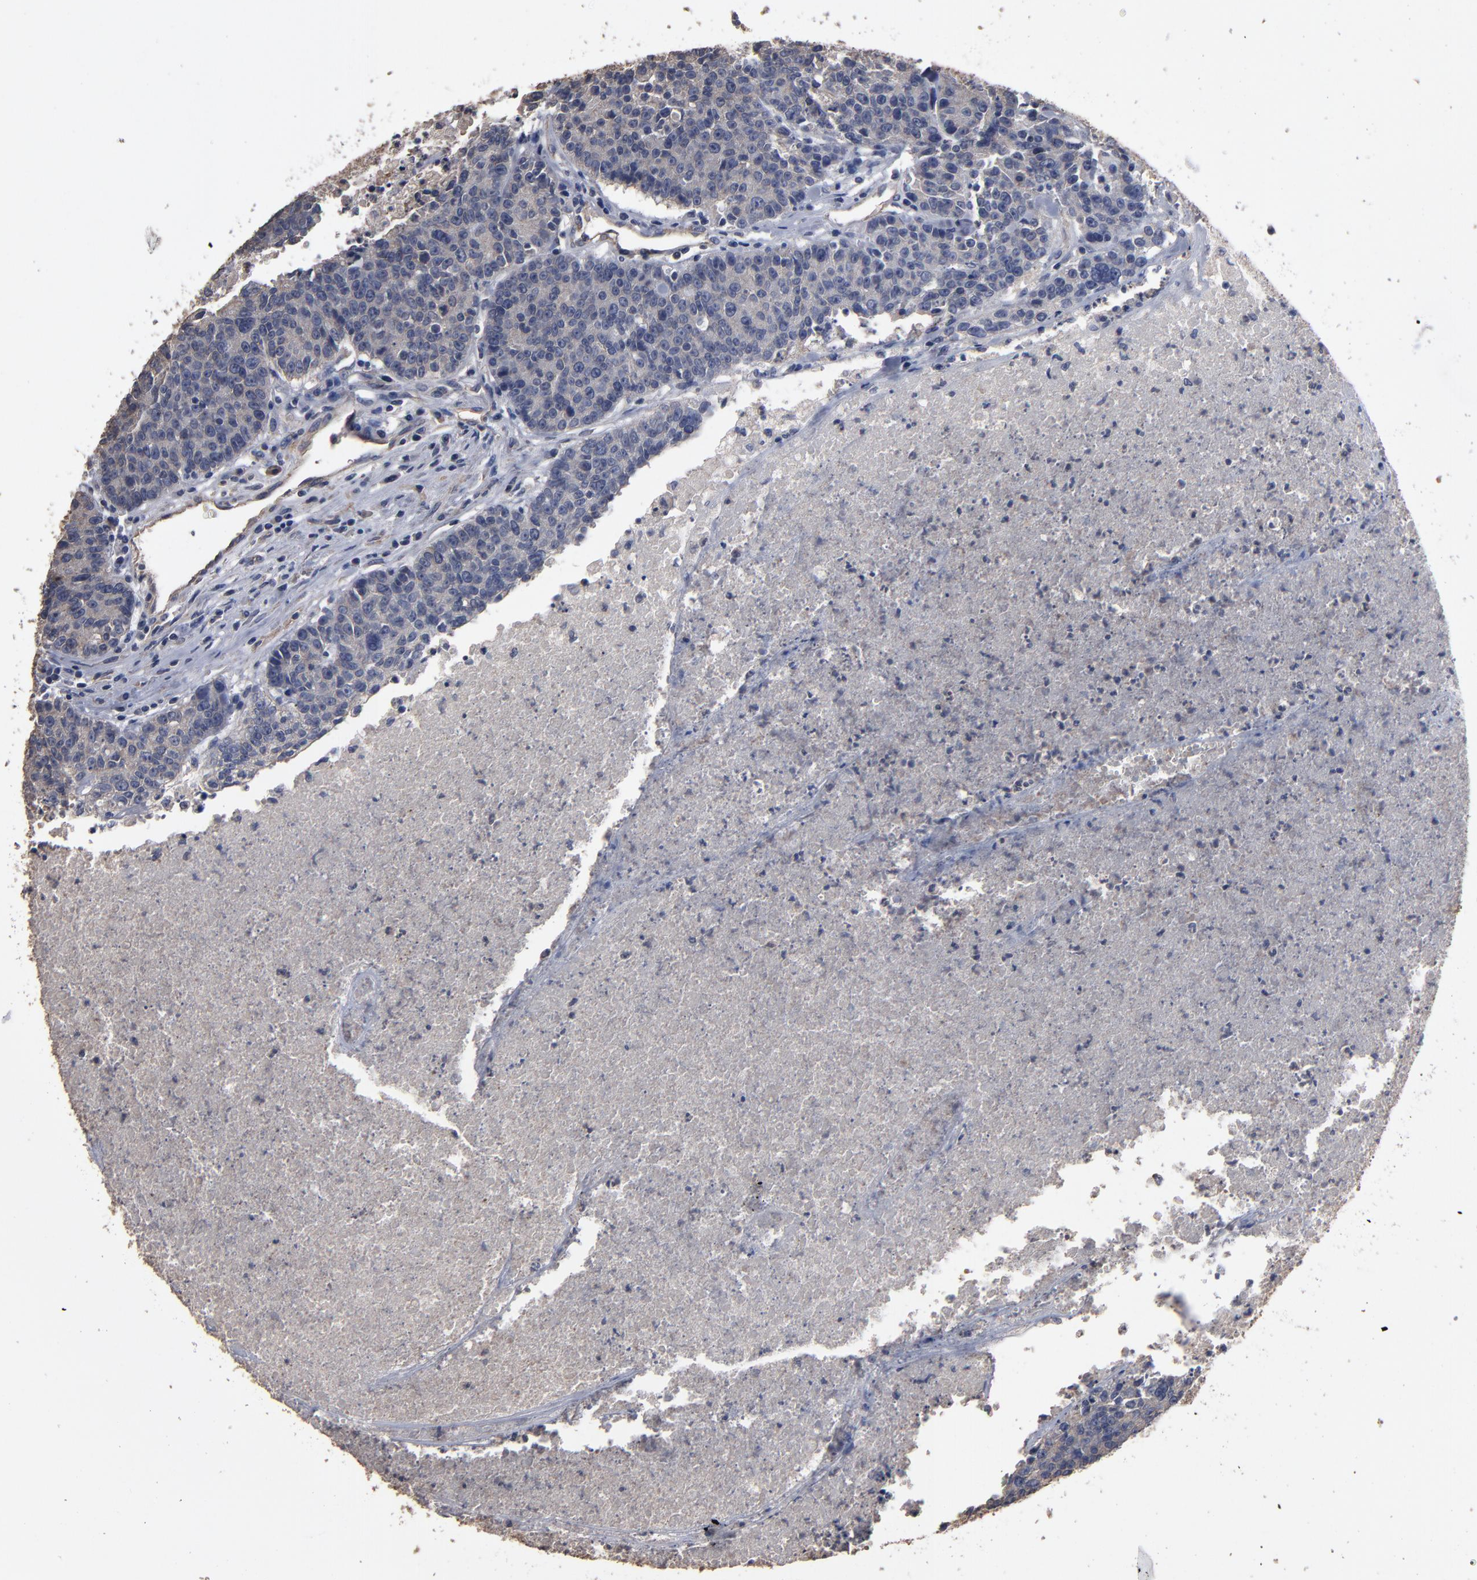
{"staining": {"intensity": "weak", "quantity": ">75%", "location": "cytoplasmic/membranous"}, "tissue": "colorectal cancer", "cell_type": "Tumor cells", "image_type": "cancer", "snomed": [{"axis": "morphology", "description": "Adenocarcinoma, NOS"}, {"axis": "topography", "description": "Colon"}], "caption": "Protein analysis of colorectal cancer (adenocarcinoma) tissue demonstrates weak cytoplasmic/membranous positivity in approximately >75% of tumor cells.", "gene": "DMD", "patient": {"sex": "female", "age": 53}}